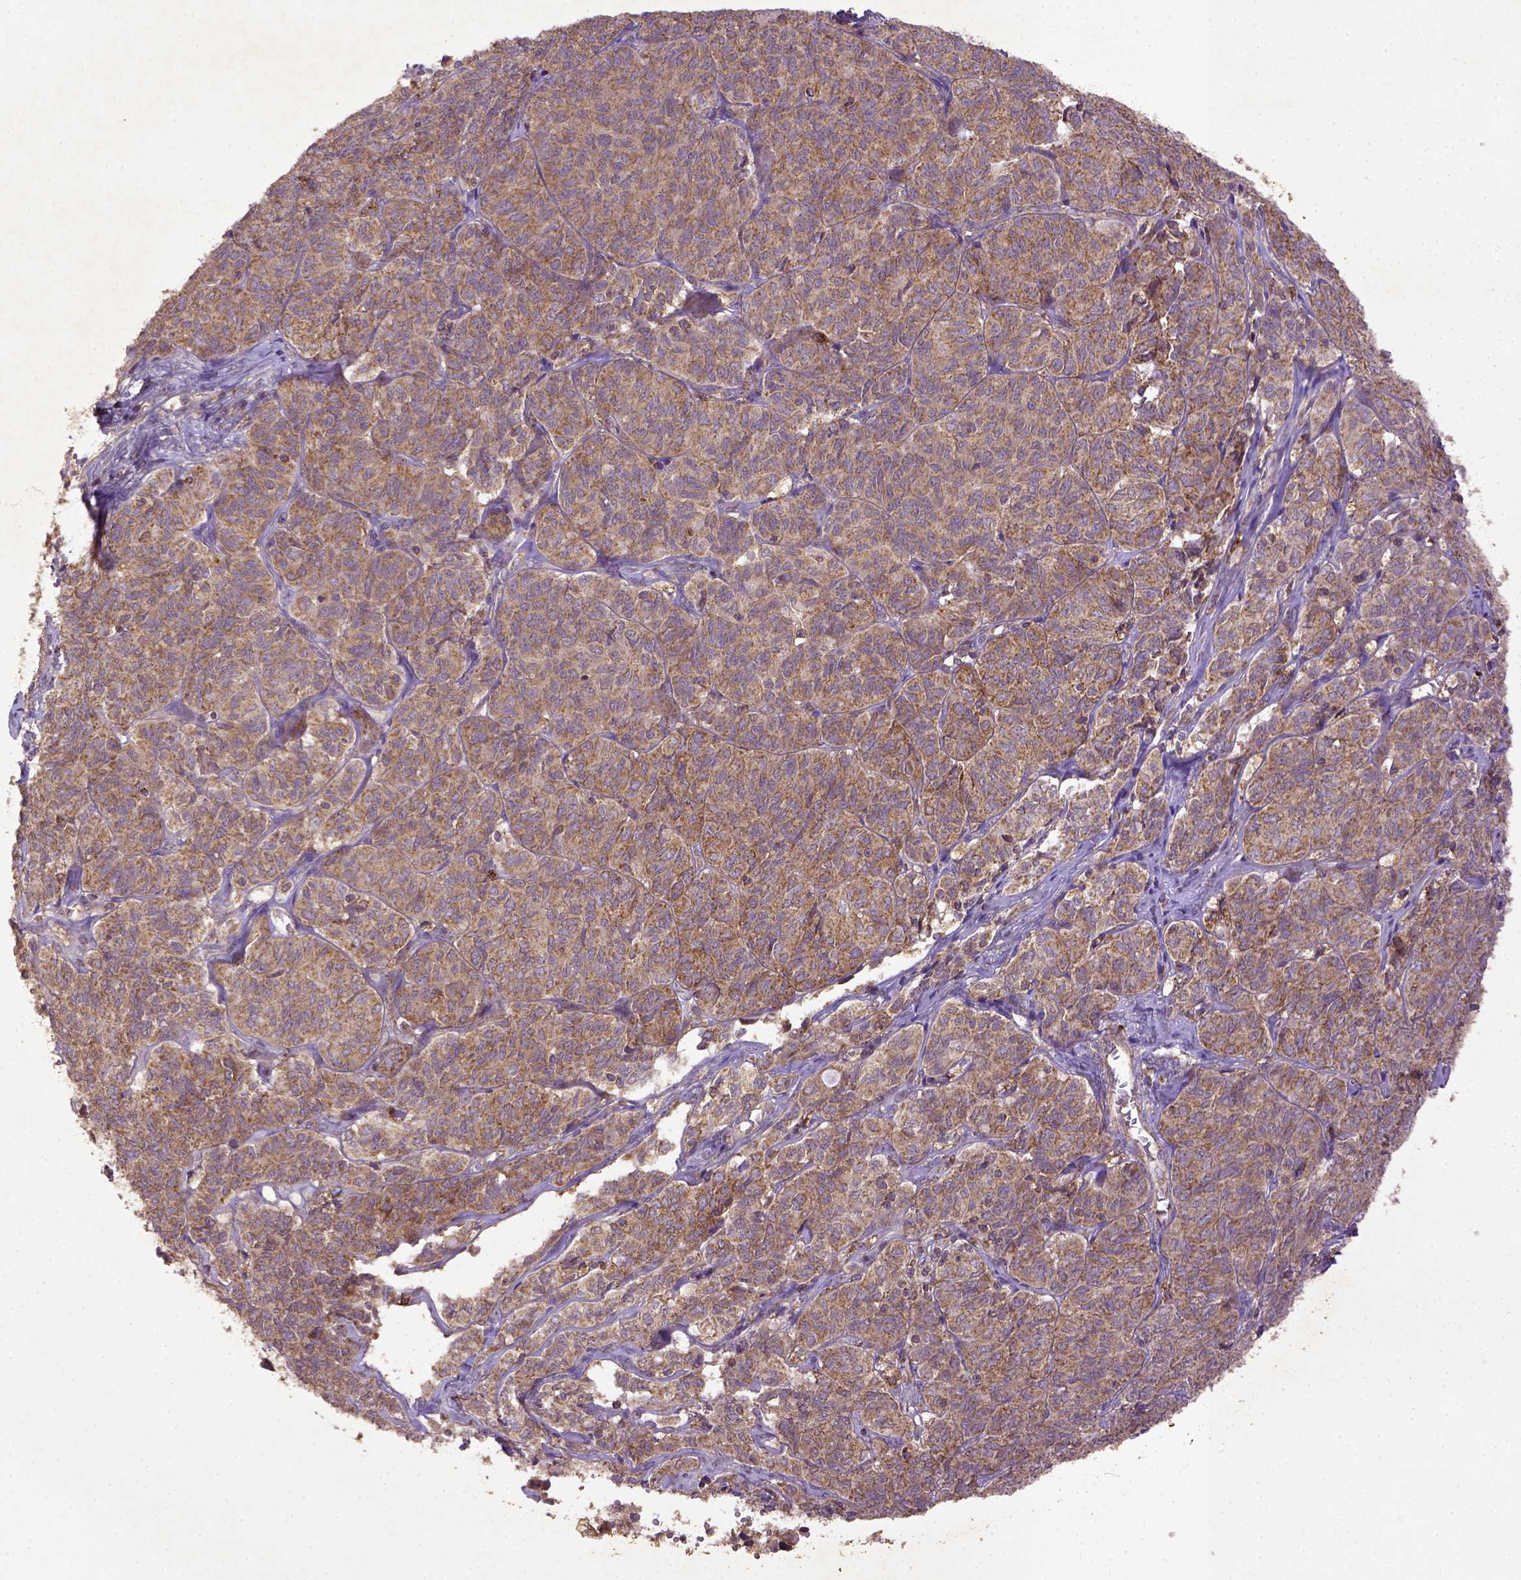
{"staining": {"intensity": "moderate", "quantity": ">75%", "location": "cytoplasmic/membranous"}, "tissue": "ovarian cancer", "cell_type": "Tumor cells", "image_type": "cancer", "snomed": [{"axis": "morphology", "description": "Carcinoma, endometroid"}, {"axis": "topography", "description": "Ovary"}], "caption": "Endometroid carcinoma (ovarian) stained with a brown dye reveals moderate cytoplasmic/membranous positive expression in about >75% of tumor cells.", "gene": "MT-CO1", "patient": {"sex": "female", "age": 80}}